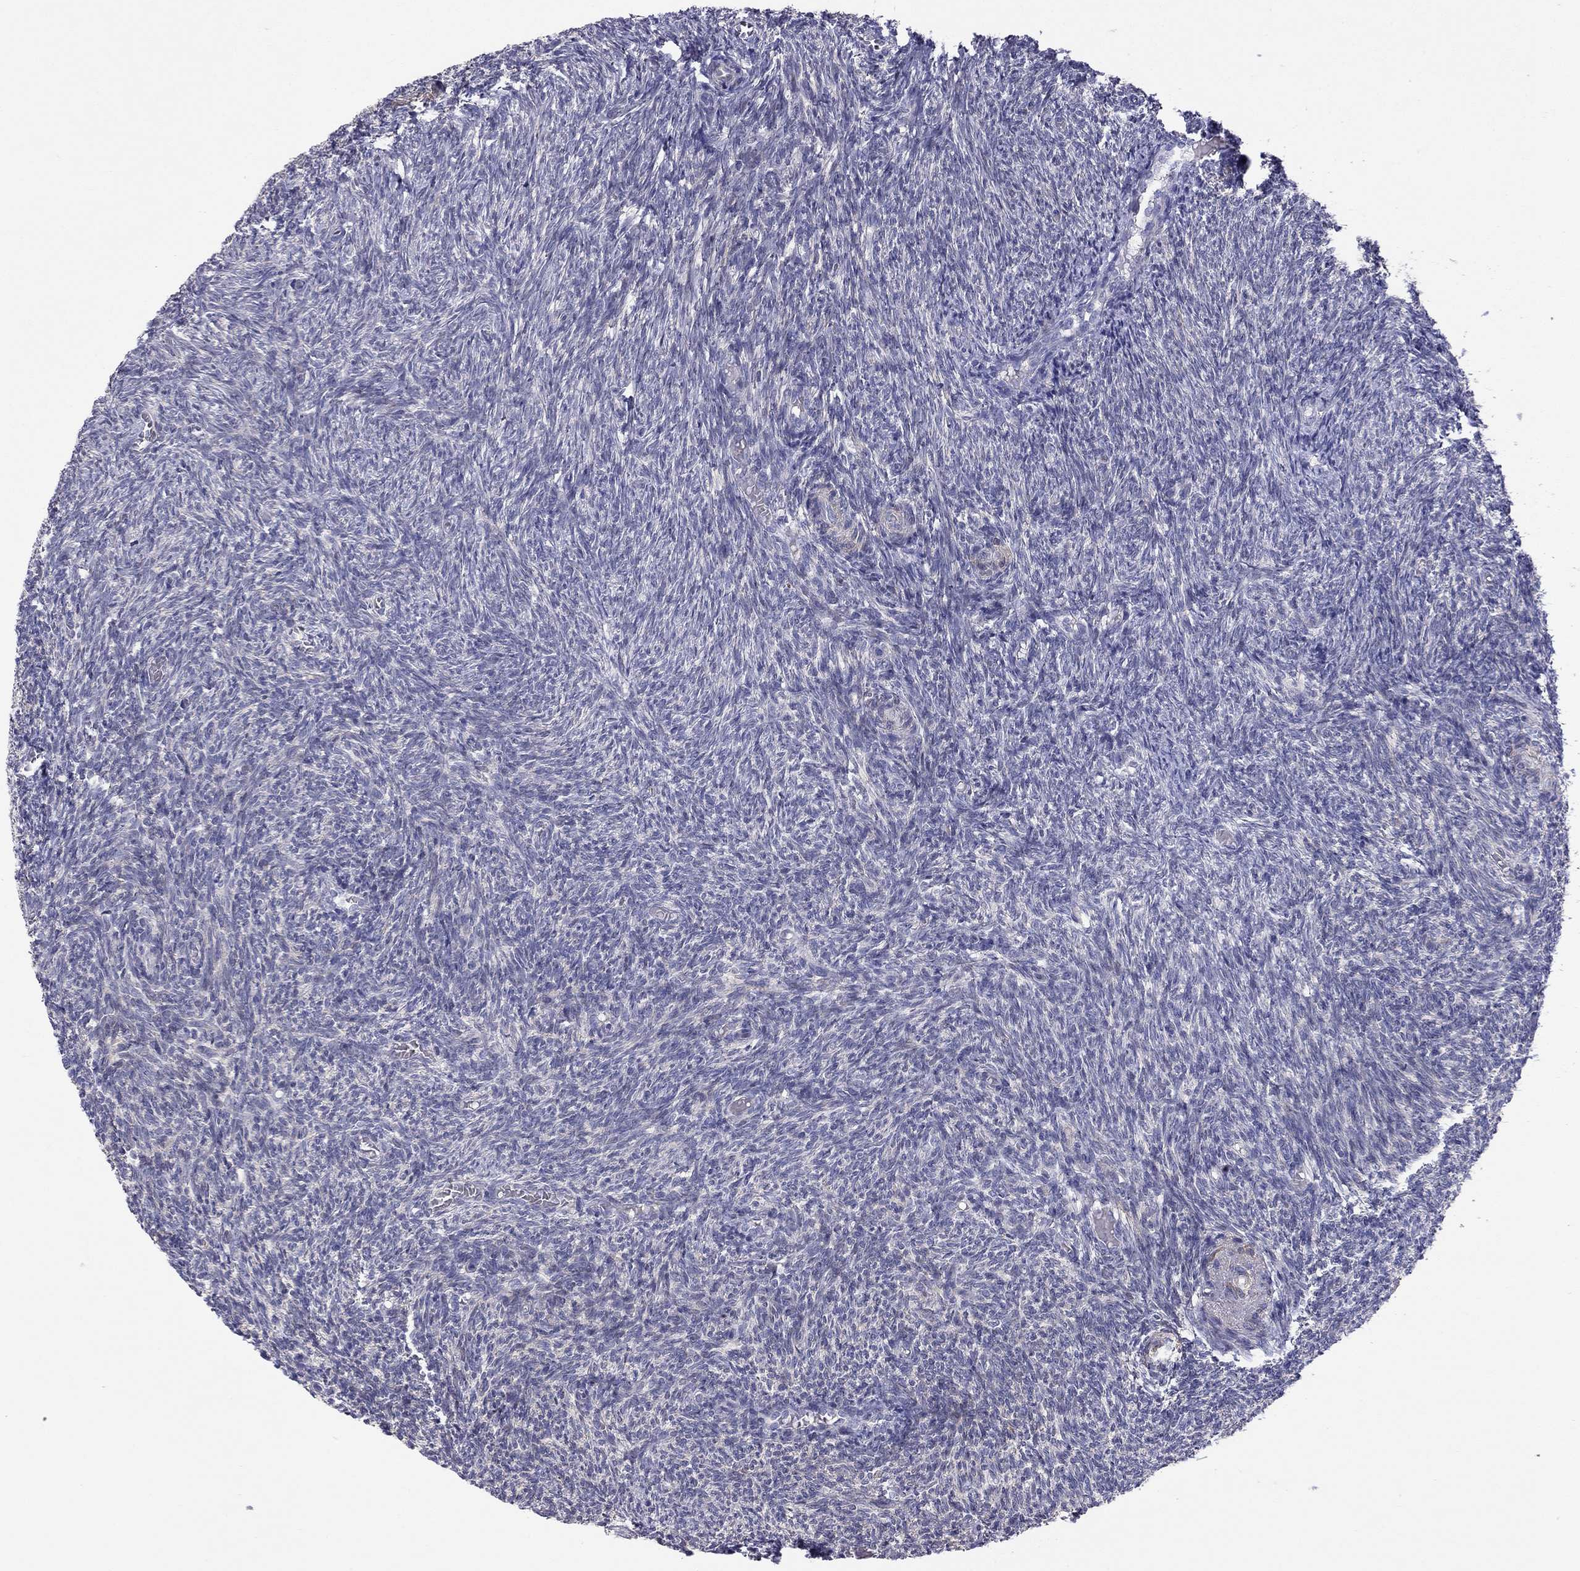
{"staining": {"intensity": "strong", "quantity": "25%-75%", "location": "cytoplasmic/membranous"}, "tissue": "ovary", "cell_type": "Follicle cells", "image_type": "normal", "snomed": [{"axis": "morphology", "description": "Normal tissue, NOS"}, {"axis": "topography", "description": "Ovary"}], "caption": "Immunohistochemistry (DAB (3,3'-diaminobenzidine)) staining of unremarkable human ovary reveals strong cytoplasmic/membranous protein staining in about 25%-75% of follicle cells.", "gene": "SYTL2", "patient": {"sex": "female", "age": 39}}